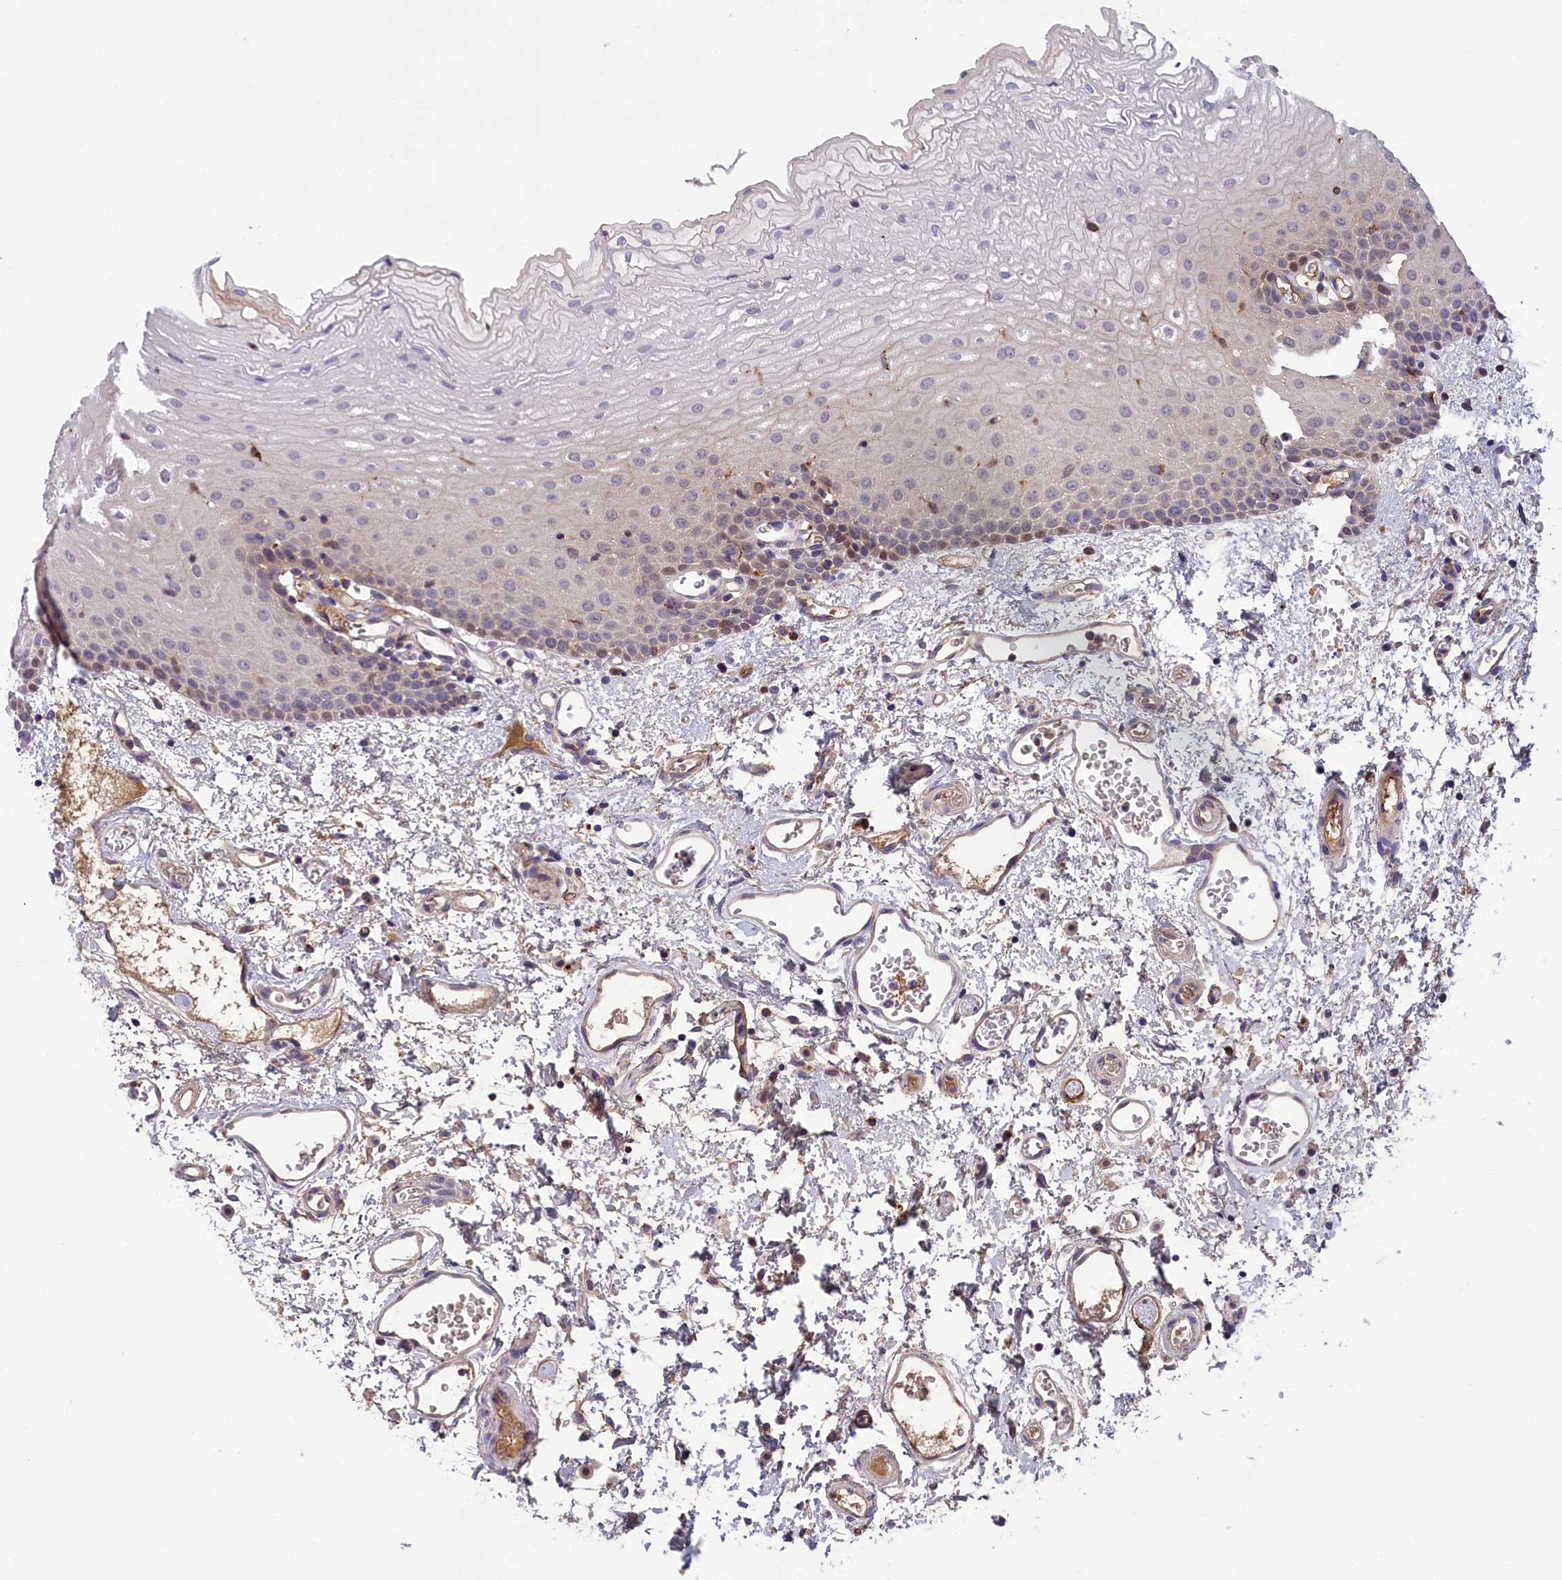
{"staining": {"intensity": "weak", "quantity": "25%-75%", "location": "cytoplasmic/membranous,nuclear"}, "tissue": "oral mucosa", "cell_type": "Squamous epithelial cells", "image_type": "normal", "snomed": [{"axis": "morphology", "description": "Normal tissue, NOS"}, {"axis": "topography", "description": "Oral tissue"}], "caption": "Approximately 25%-75% of squamous epithelial cells in normal human oral mucosa reveal weak cytoplasmic/membranous,nuclear protein expression as visualized by brown immunohistochemical staining.", "gene": "STYX", "patient": {"sex": "female", "age": 70}}